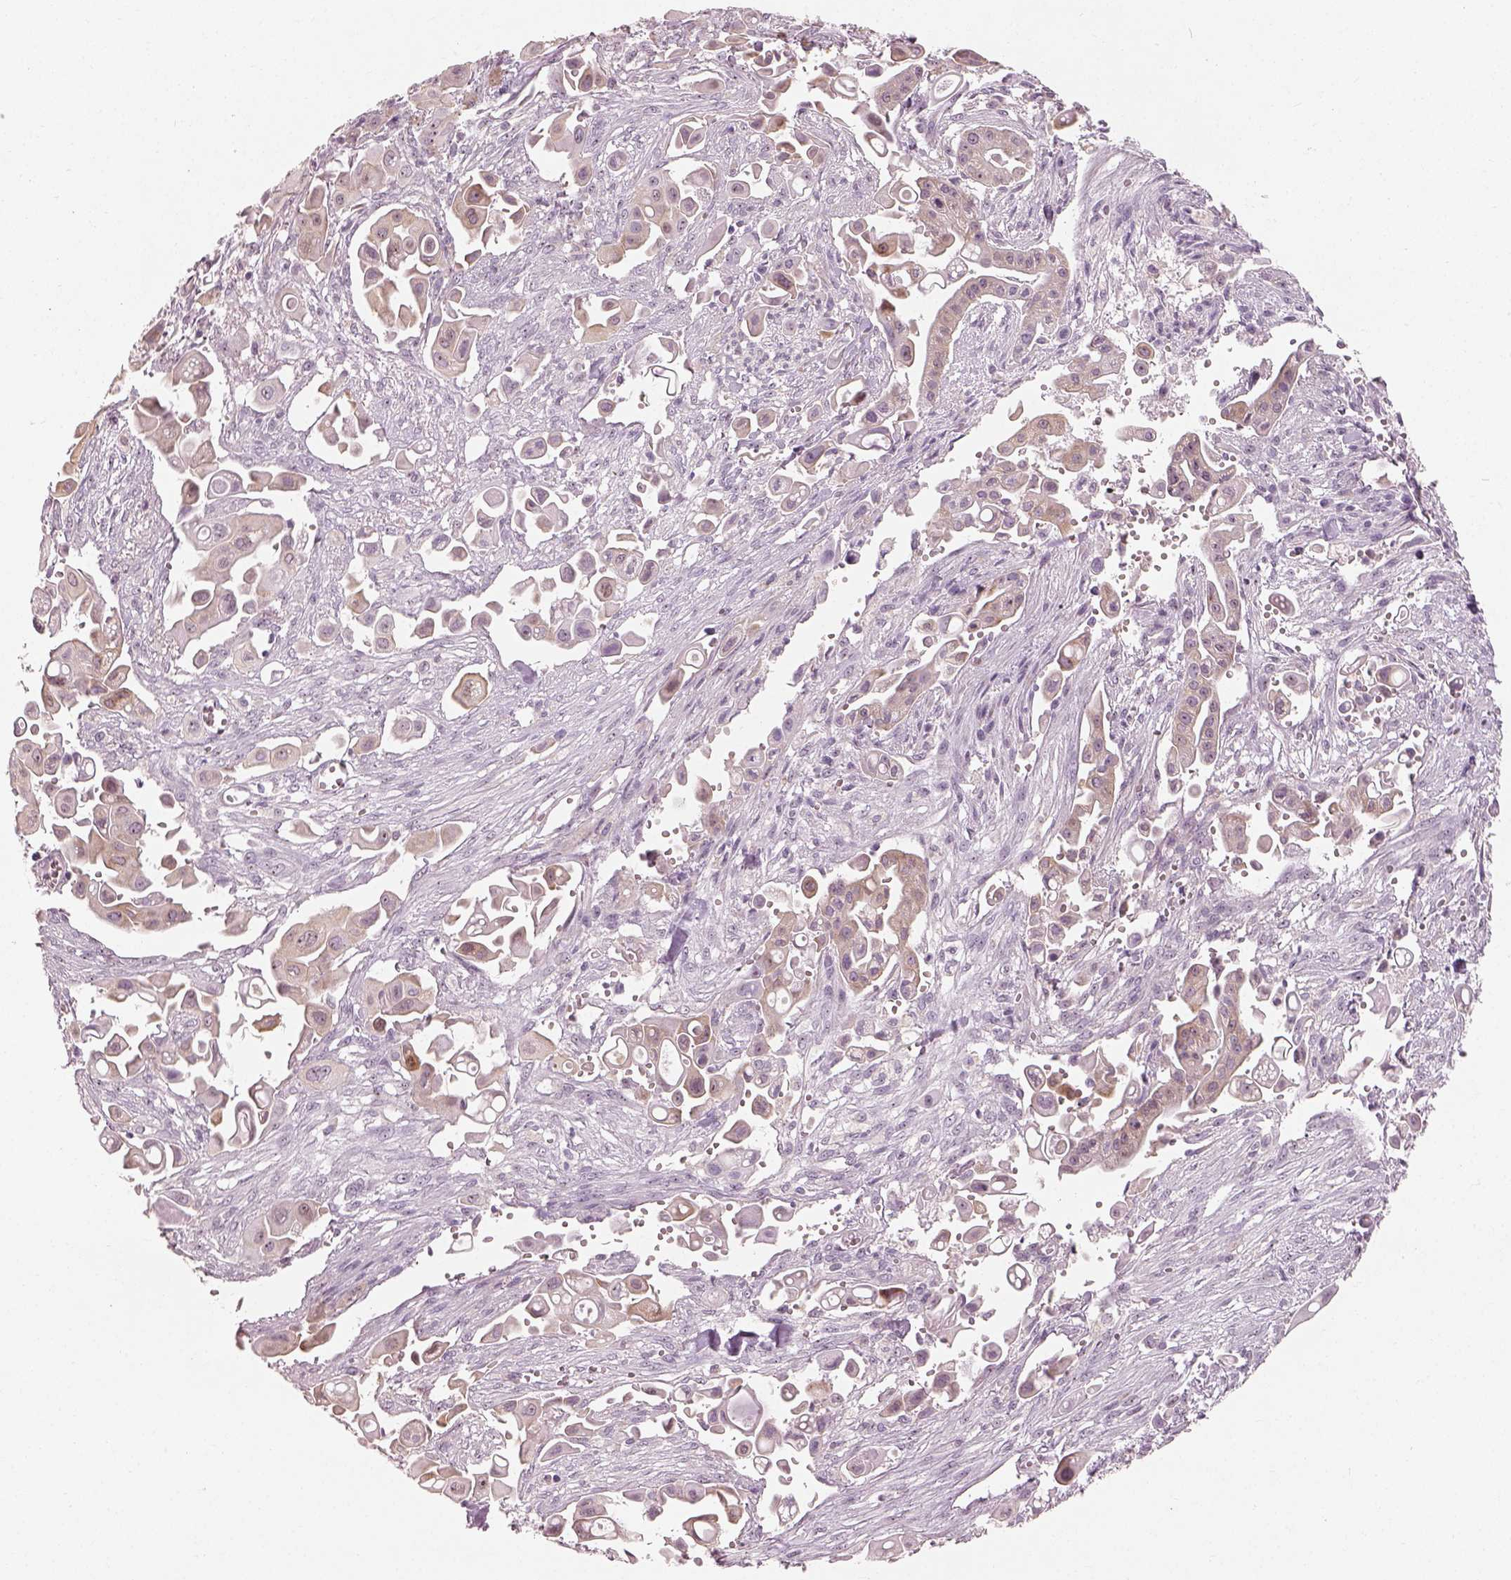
{"staining": {"intensity": "weak", "quantity": ">75%", "location": "cytoplasmic/membranous"}, "tissue": "pancreatic cancer", "cell_type": "Tumor cells", "image_type": "cancer", "snomed": [{"axis": "morphology", "description": "Adenocarcinoma, NOS"}, {"axis": "topography", "description": "Pancreas"}], "caption": "Immunohistochemical staining of human pancreatic cancer demonstrates low levels of weak cytoplasmic/membranous protein staining in about >75% of tumor cells.", "gene": "CDS1", "patient": {"sex": "male", "age": 50}}